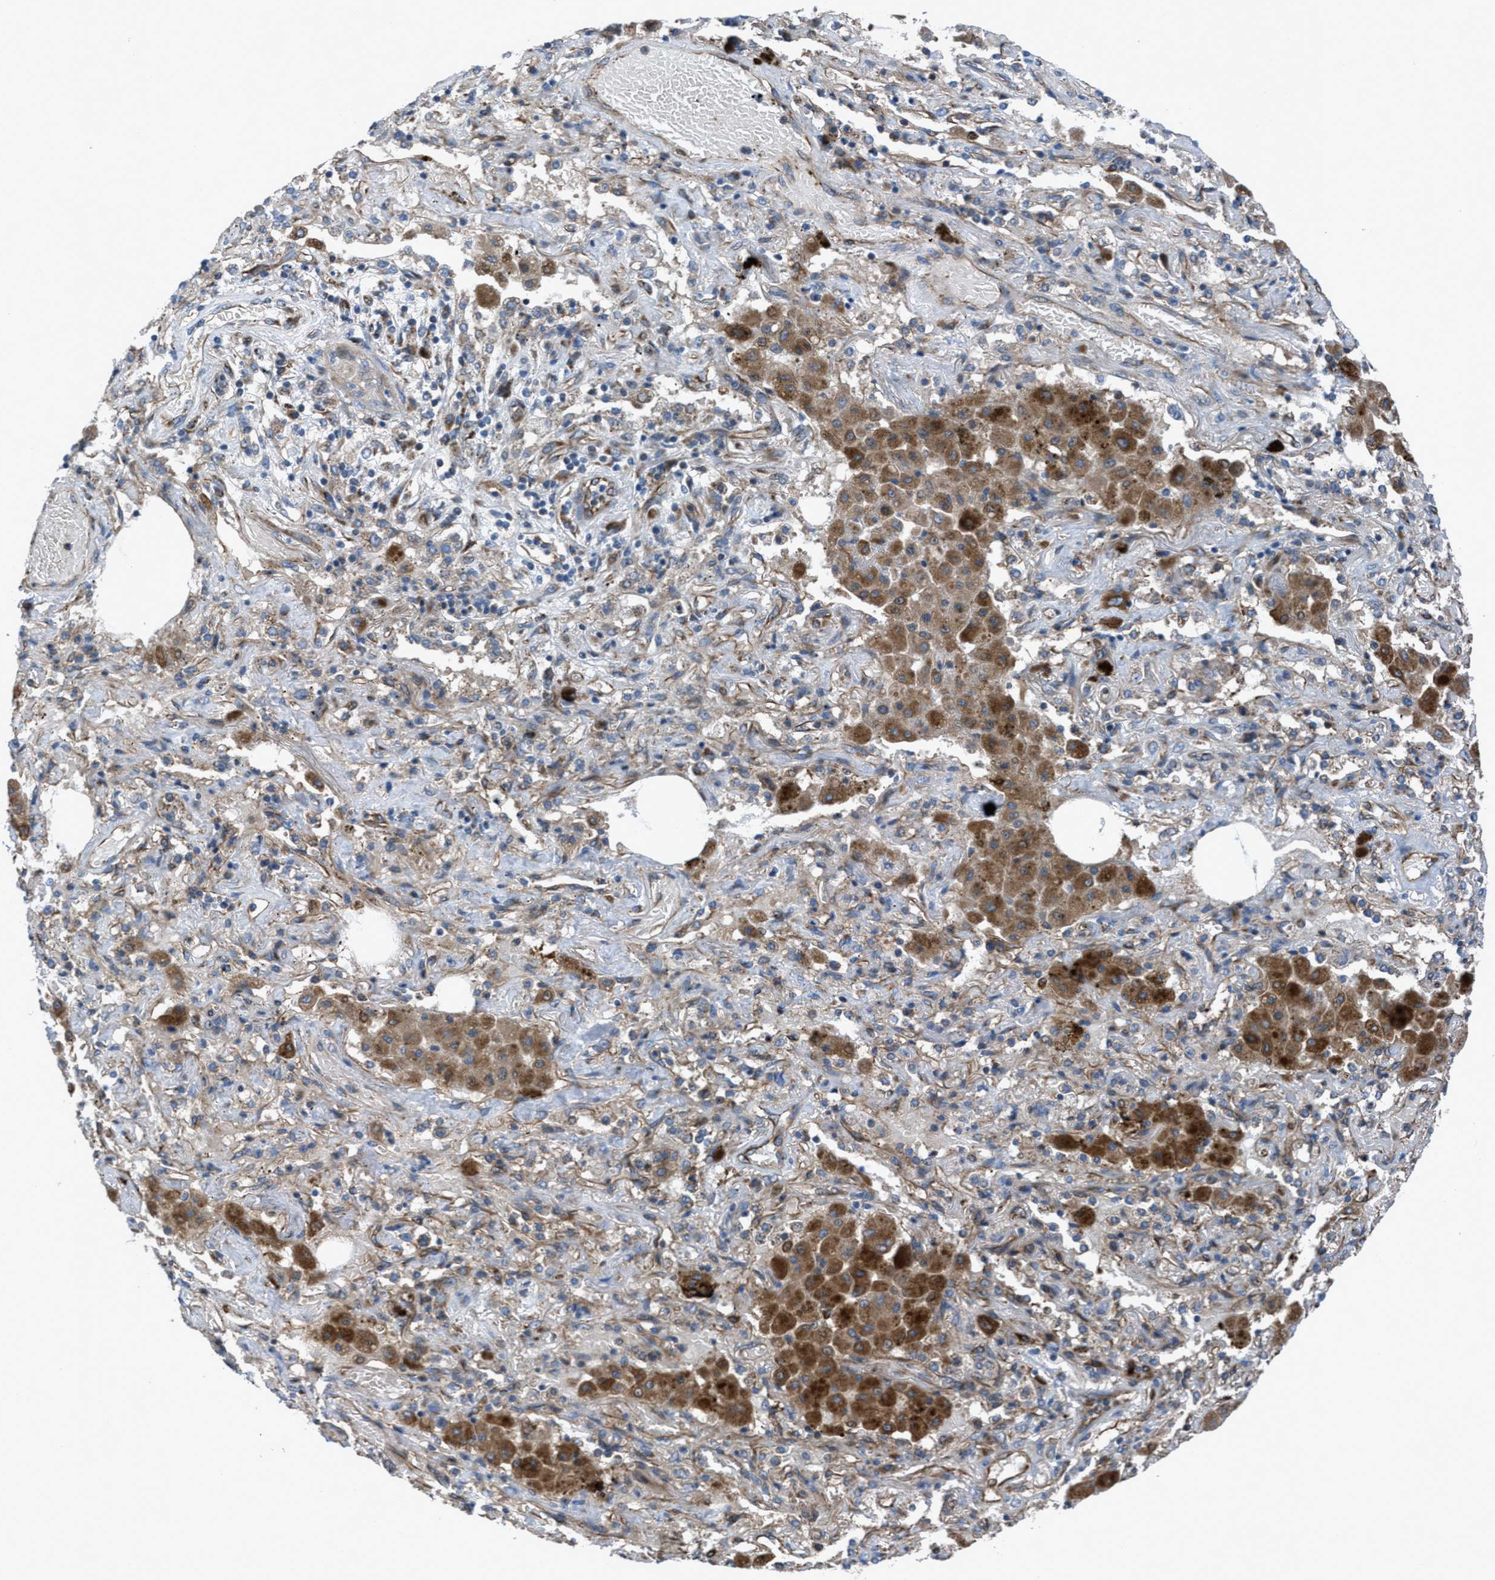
{"staining": {"intensity": "weak", "quantity": "25%-75%", "location": "cytoplasmic/membranous"}, "tissue": "lung cancer", "cell_type": "Tumor cells", "image_type": "cancer", "snomed": [{"axis": "morphology", "description": "Squamous cell carcinoma, NOS"}, {"axis": "topography", "description": "Lung"}], "caption": "Tumor cells display low levels of weak cytoplasmic/membranous expression in about 25%-75% of cells in lung cancer (squamous cell carcinoma).", "gene": "SLC6A9", "patient": {"sex": "female", "age": 47}}